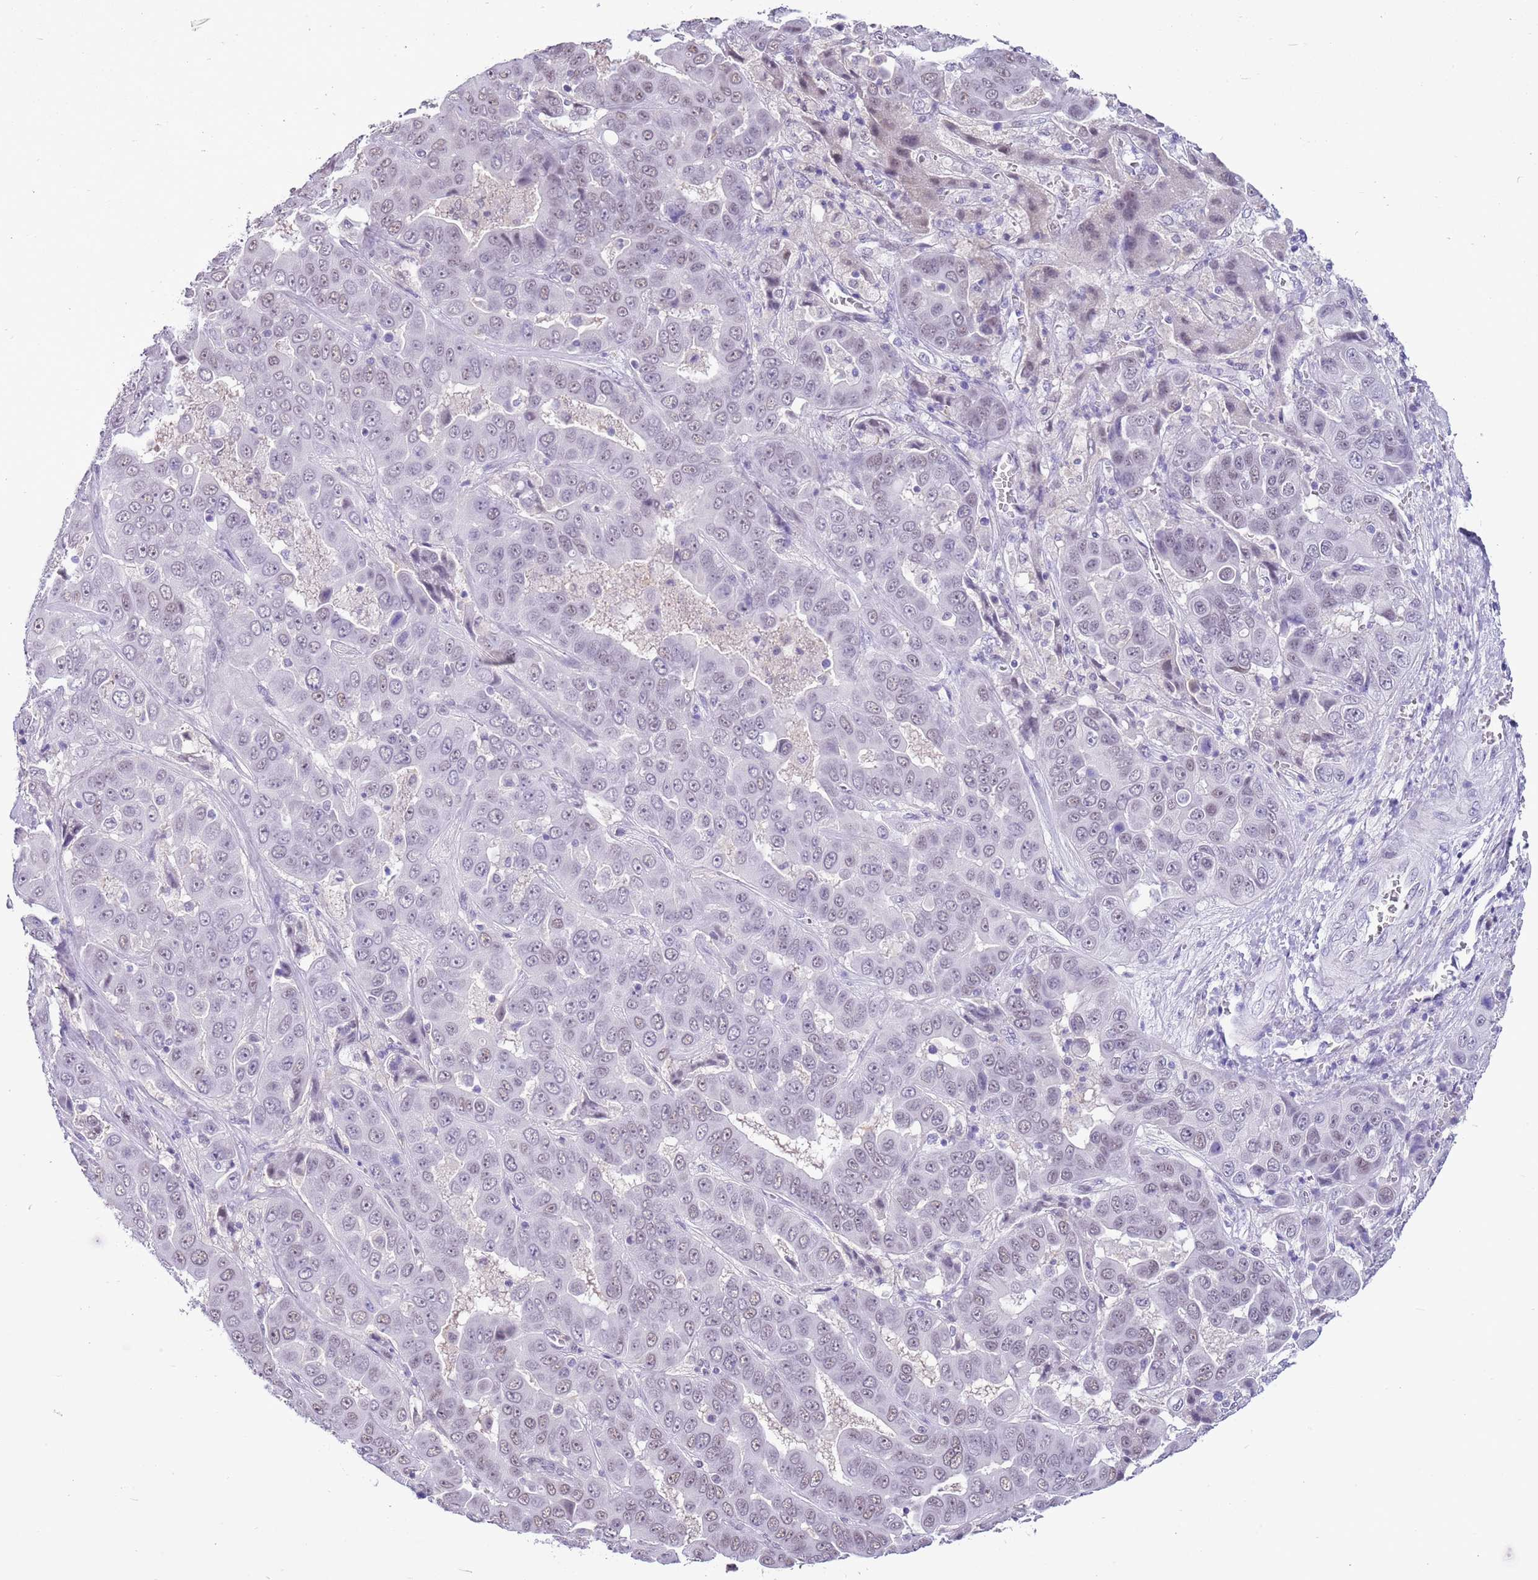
{"staining": {"intensity": "weak", "quantity": "<25%", "location": "nuclear"}, "tissue": "liver cancer", "cell_type": "Tumor cells", "image_type": "cancer", "snomed": [{"axis": "morphology", "description": "Cholangiocarcinoma"}, {"axis": "topography", "description": "Liver"}], "caption": "Immunohistochemical staining of human liver cholangiocarcinoma shows no significant expression in tumor cells.", "gene": "PPP1R17", "patient": {"sex": "female", "age": 52}}